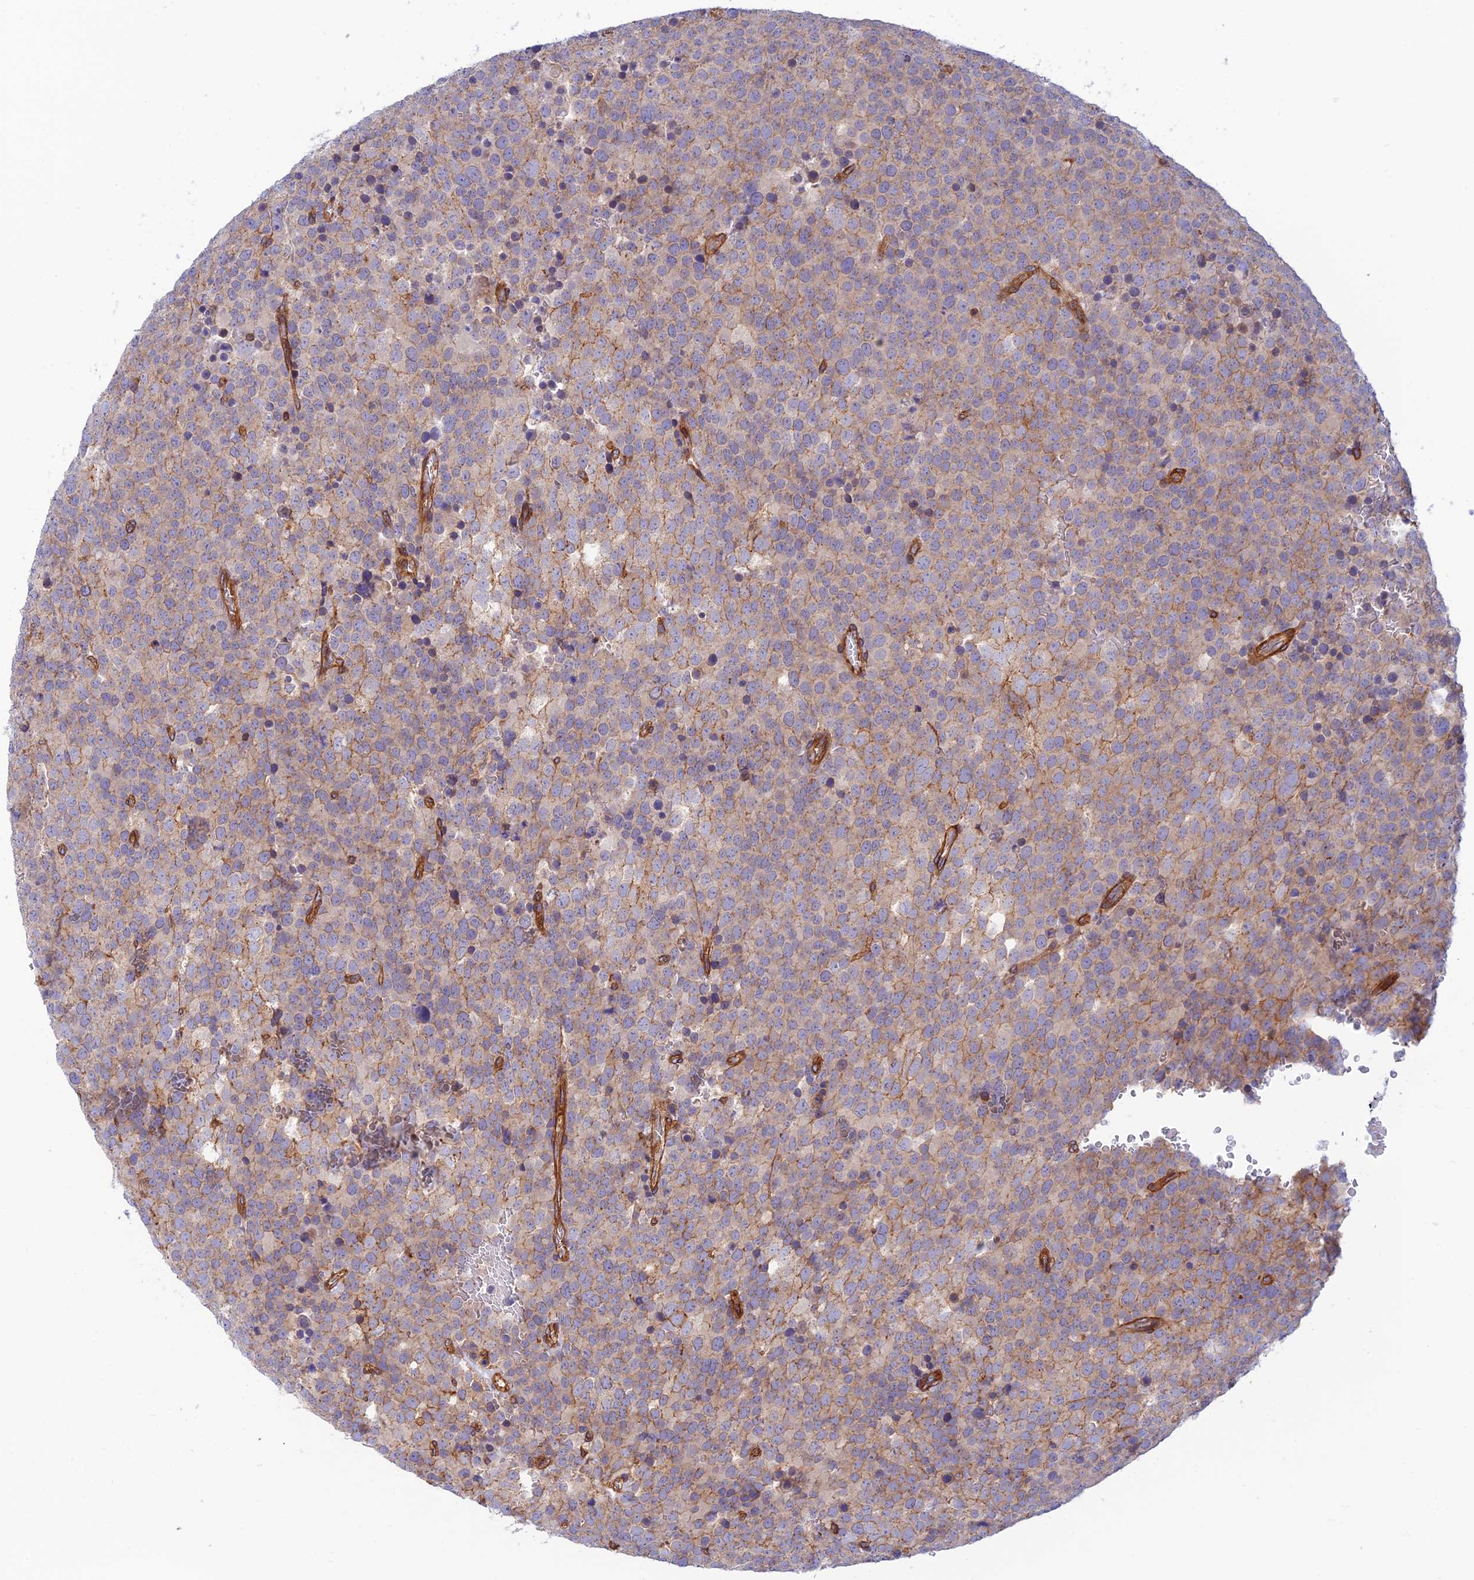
{"staining": {"intensity": "weak", "quantity": "25%-75%", "location": "cytoplasmic/membranous"}, "tissue": "testis cancer", "cell_type": "Tumor cells", "image_type": "cancer", "snomed": [{"axis": "morphology", "description": "Seminoma, NOS"}, {"axis": "topography", "description": "Testis"}], "caption": "Brown immunohistochemical staining in human testis cancer demonstrates weak cytoplasmic/membranous positivity in about 25%-75% of tumor cells.", "gene": "PPP1R12C", "patient": {"sex": "male", "age": 71}}